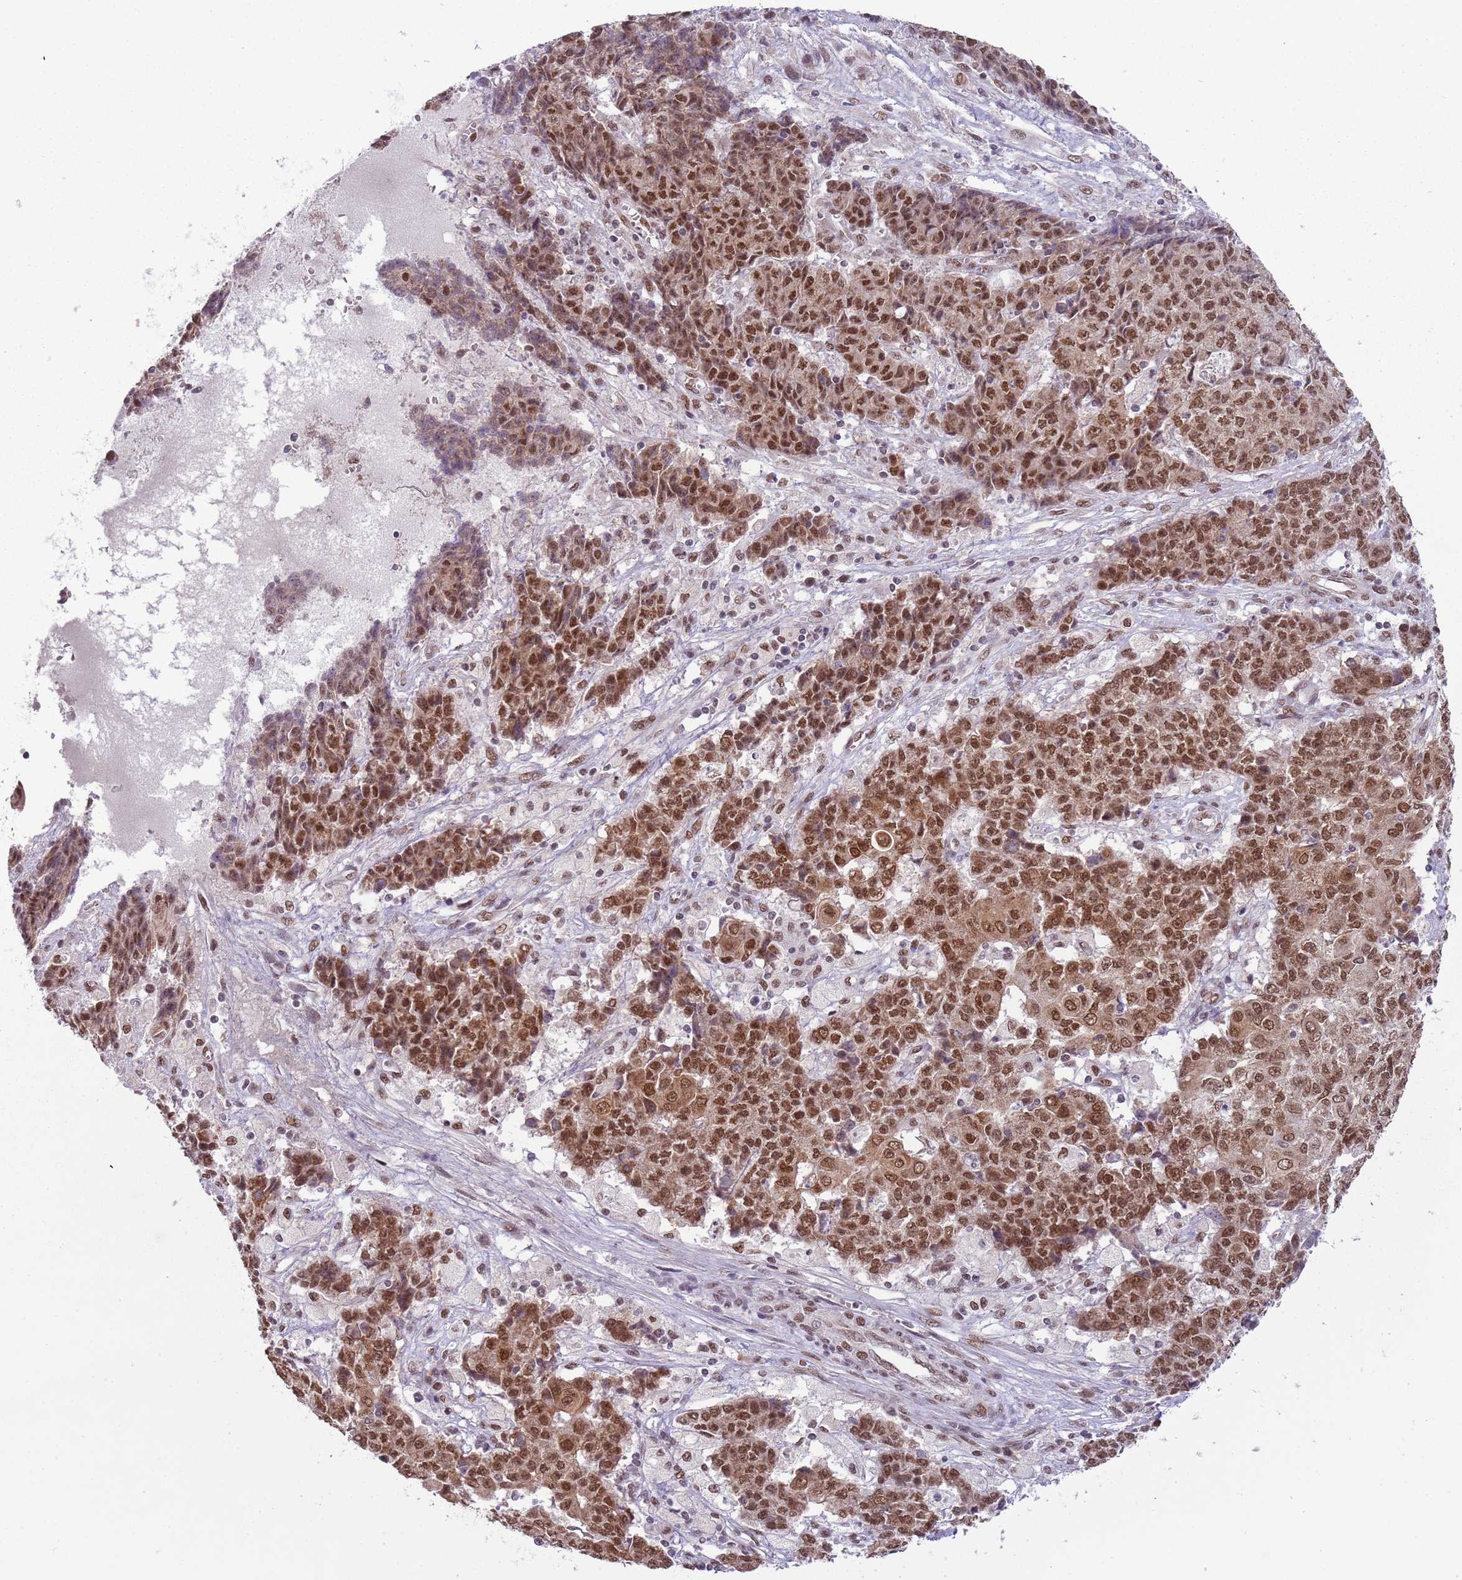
{"staining": {"intensity": "moderate", "quantity": ">75%", "location": "nuclear"}, "tissue": "ovarian cancer", "cell_type": "Tumor cells", "image_type": "cancer", "snomed": [{"axis": "morphology", "description": "Carcinoma, endometroid"}, {"axis": "topography", "description": "Ovary"}], "caption": "Immunohistochemistry photomicrograph of endometroid carcinoma (ovarian) stained for a protein (brown), which reveals medium levels of moderate nuclear staining in approximately >75% of tumor cells.", "gene": "FAM120AOS", "patient": {"sex": "female", "age": 42}}